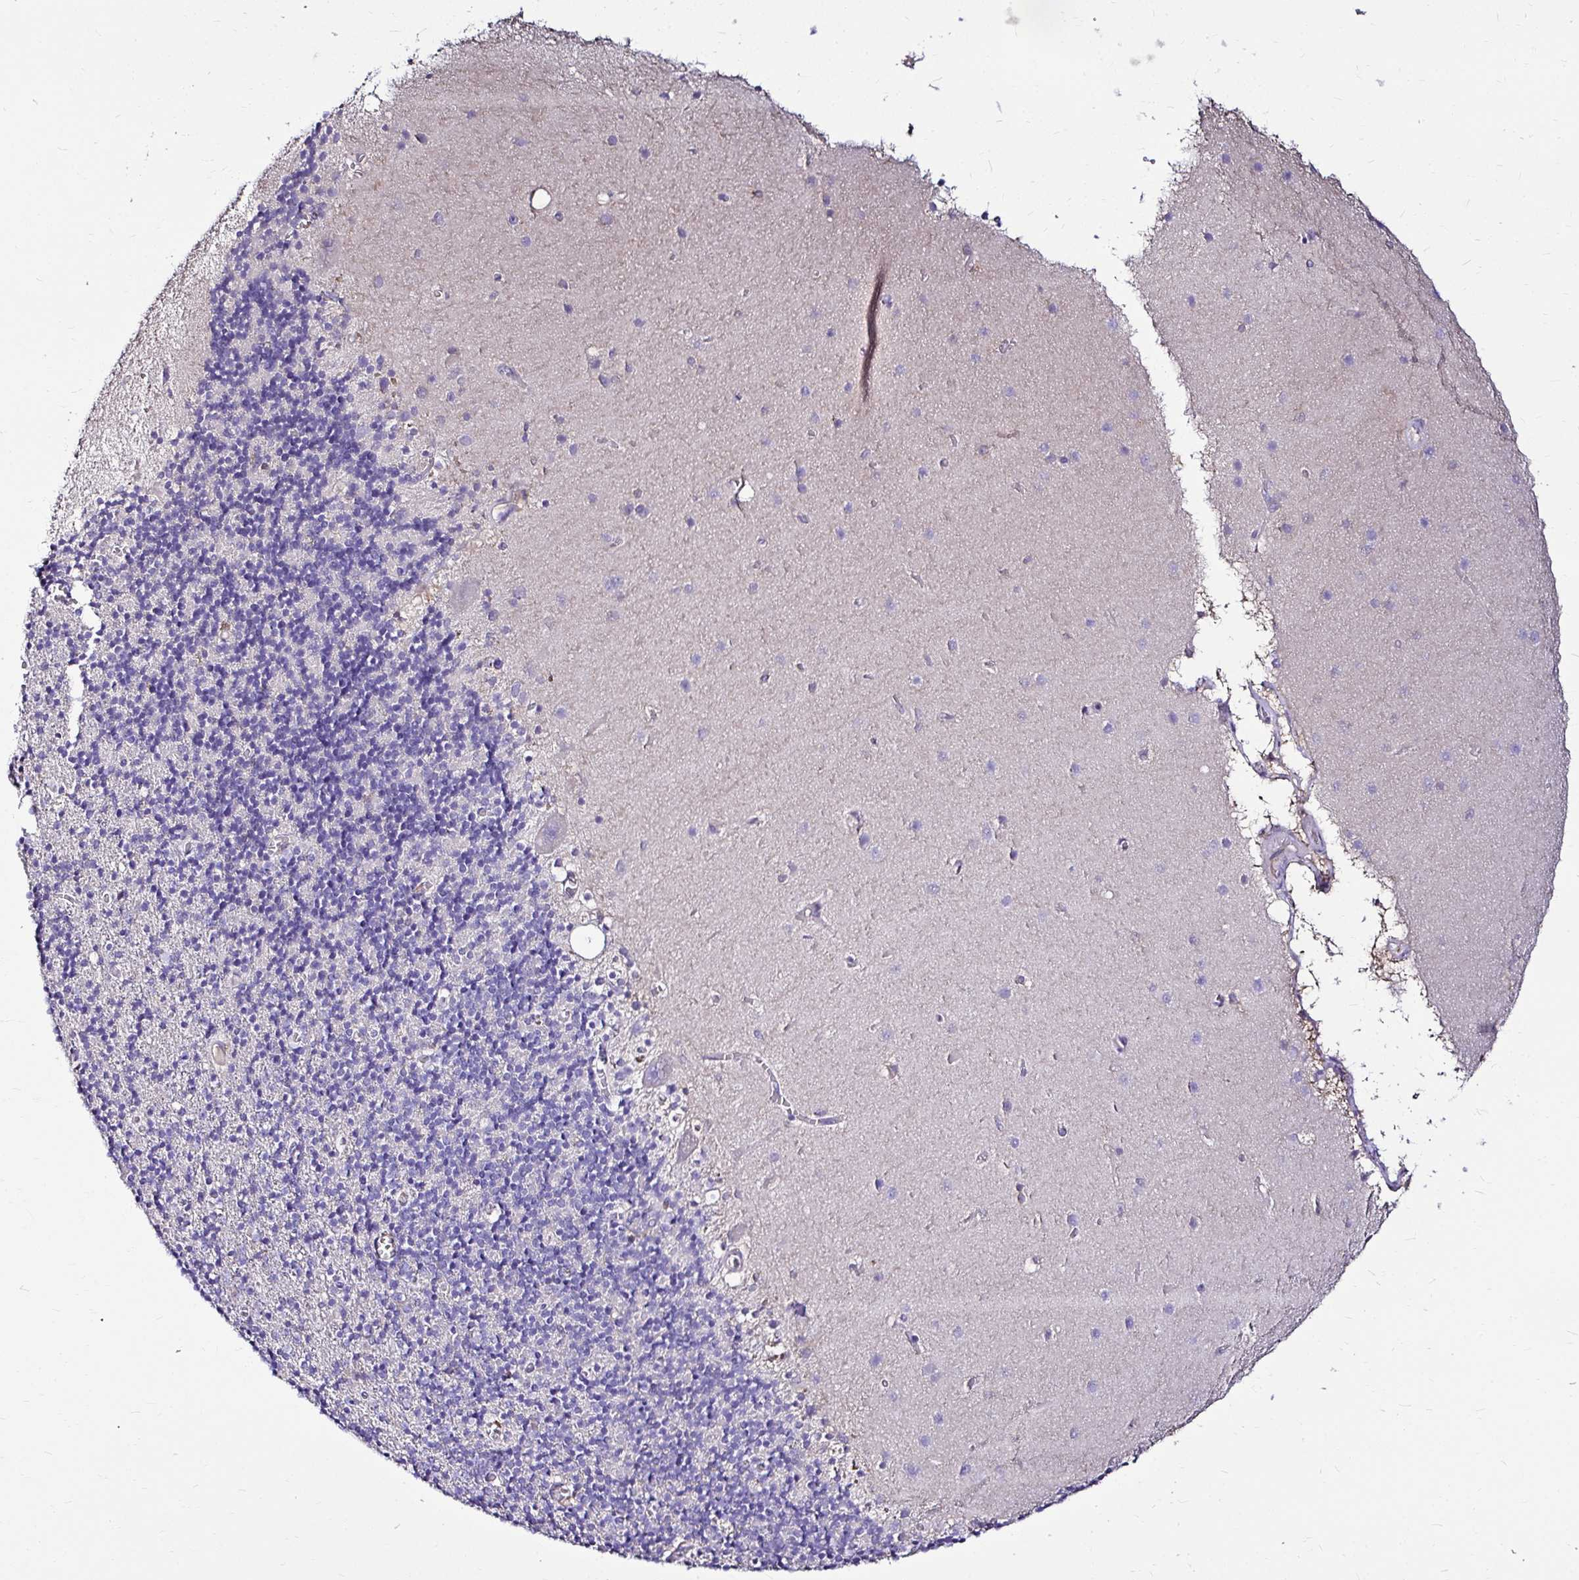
{"staining": {"intensity": "negative", "quantity": "none", "location": "none"}, "tissue": "cerebellum", "cell_type": "Cells in granular layer", "image_type": "normal", "snomed": [{"axis": "morphology", "description": "Normal tissue, NOS"}, {"axis": "topography", "description": "Cerebellum"}], "caption": "An immunohistochemistry histopathology image of normal cerebellum is shown. There is no staining in cells in granular layer of cerebellum.", "gene": "IDH1", "patient": {"sex": "male", "age": 70}}